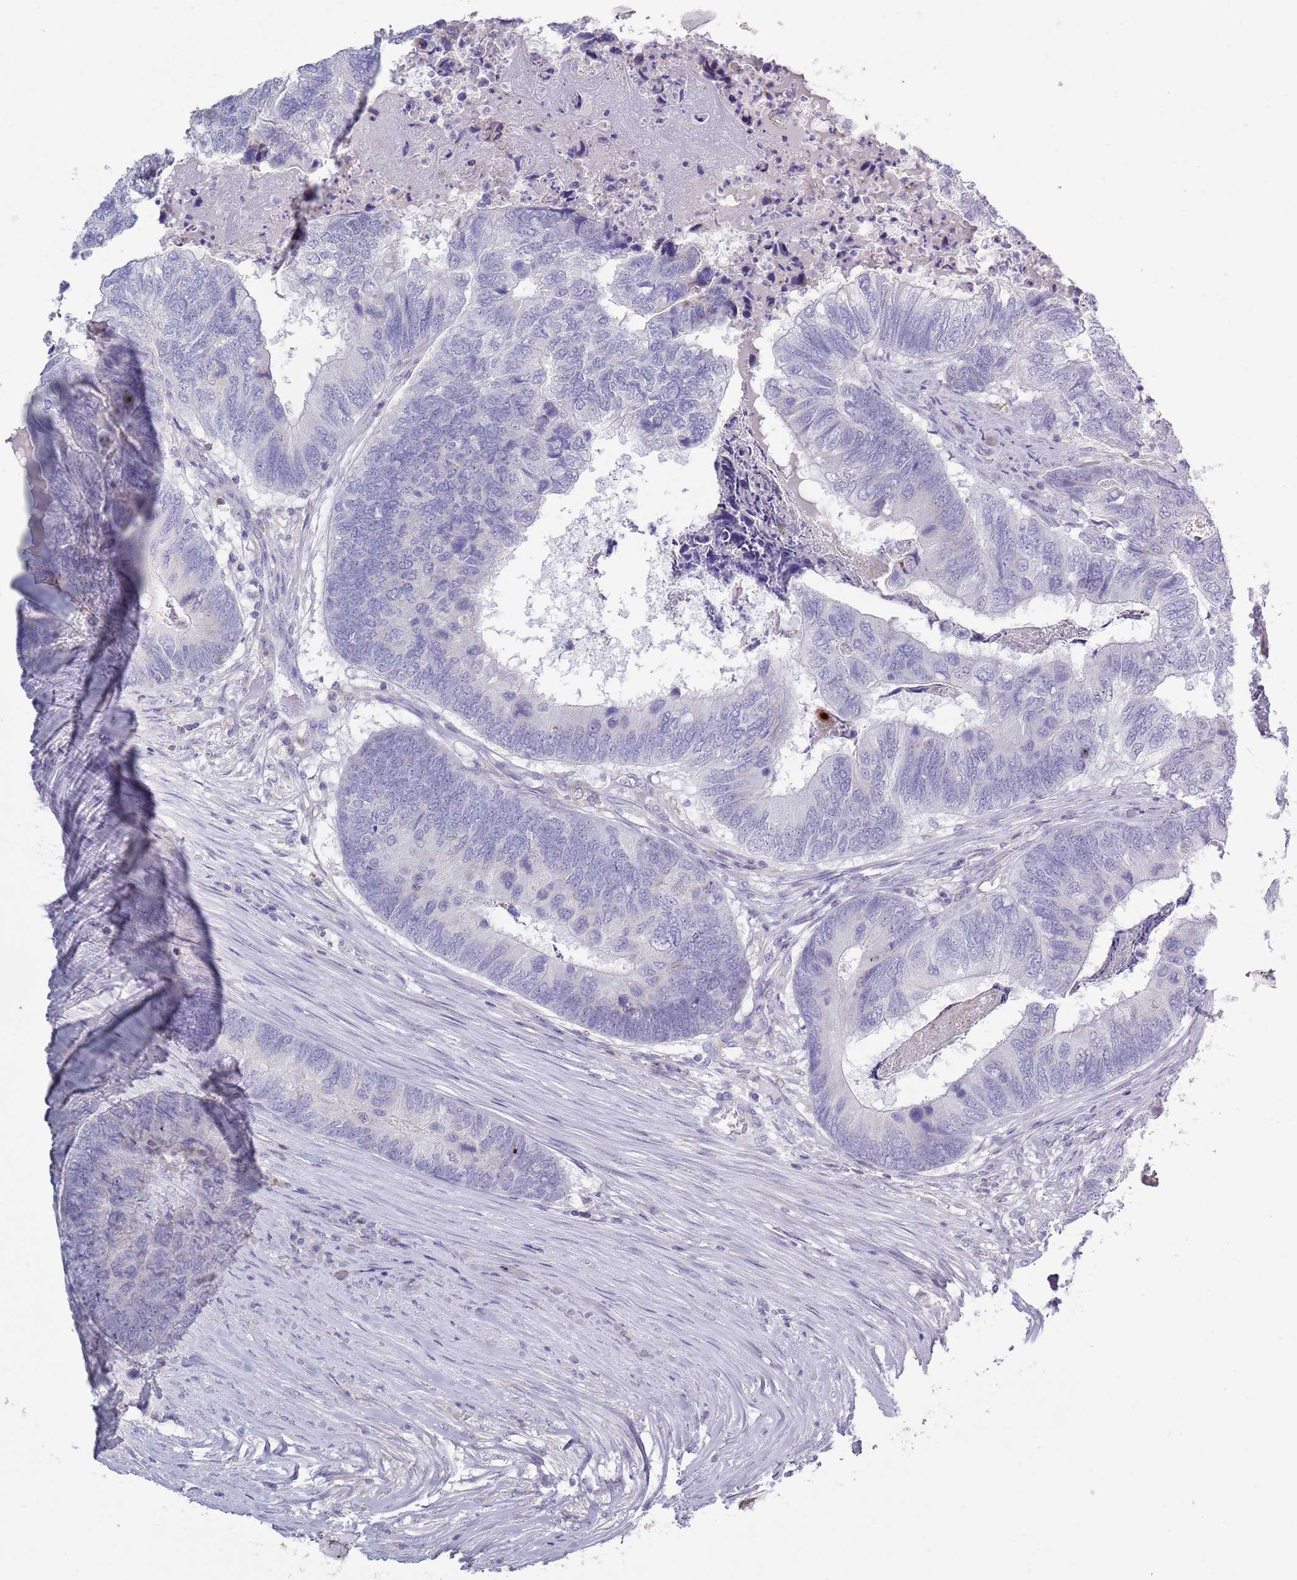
{"staining": {"intensity": "negative", "quantity": "none", "location": "none"}, "tissue": "colorectal cancer", "cell_type": "Tumor cells", "image_type": "cancer", "snomed": [{"axis": "morphology", "description": "Adenocarcinoma, NOS"}, {"axis": "topography", "description": "Colon"}], "caption": "DAB immunohistochemical staining of colorectal cancer (adenocarcinoma) demonstrates no significant positivity in tumor cells.", "gene": "ACSBG1", "patient": {"sex": "female", "age": 67}}